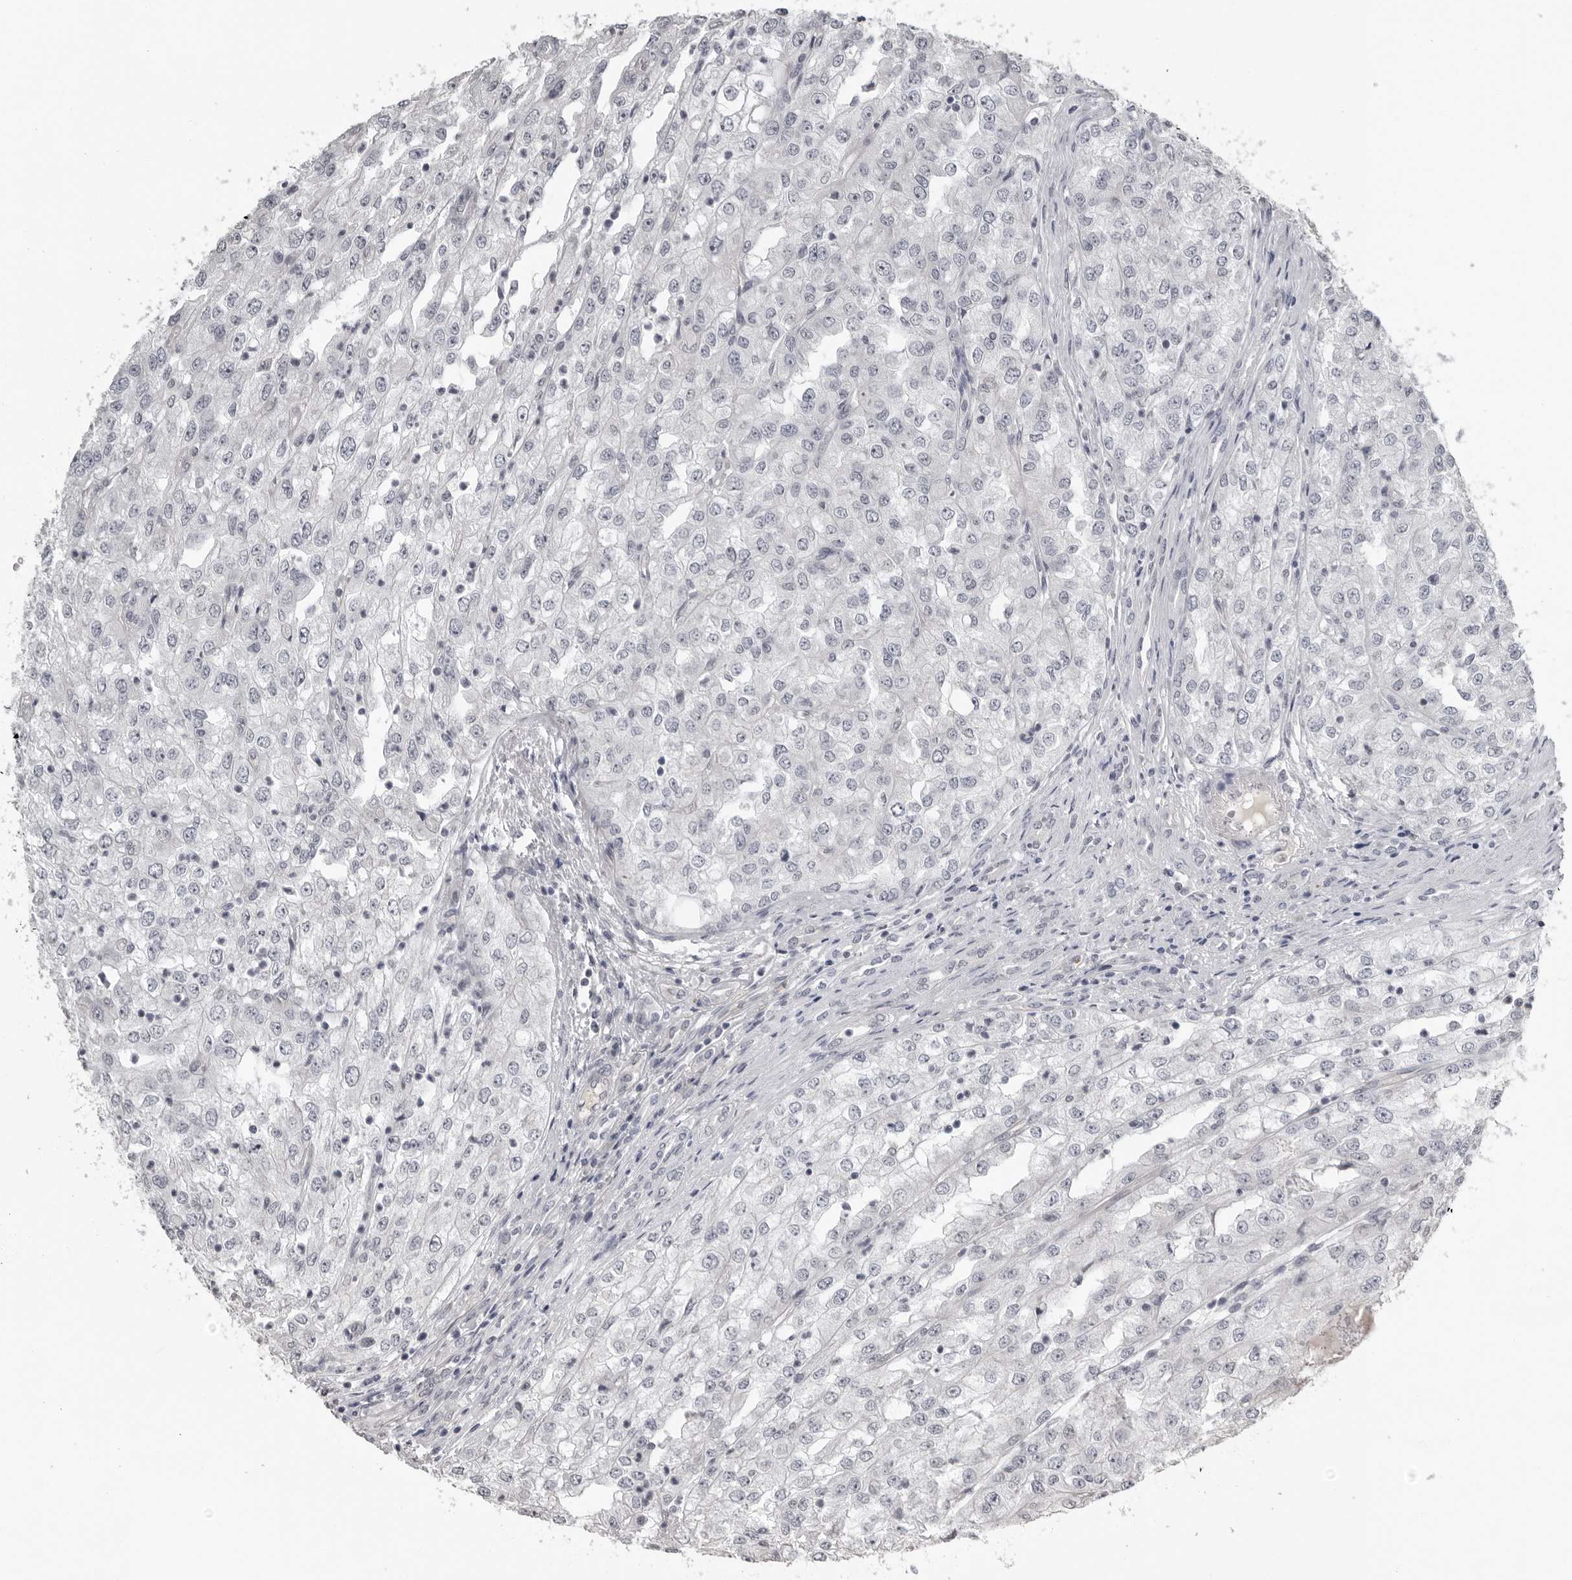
{"staining": {"intensity": "negative", "quantity": "none", "location": "none"}, "tissue": "renal cancer", "cell_type": "Tumor cells", "image_type": "cancer", "snomed": [{"axis": "morphology", "description": "Adenocarcinoma, NOS"}, {"axis": "topography", "description": "Kidney"}], "caption": "A photomicrograph of human renal adenocarcinoma is negative for staining in tumor cells.", "gene": "PRRX2", "patient": {"sex": "female", "age": 54}}